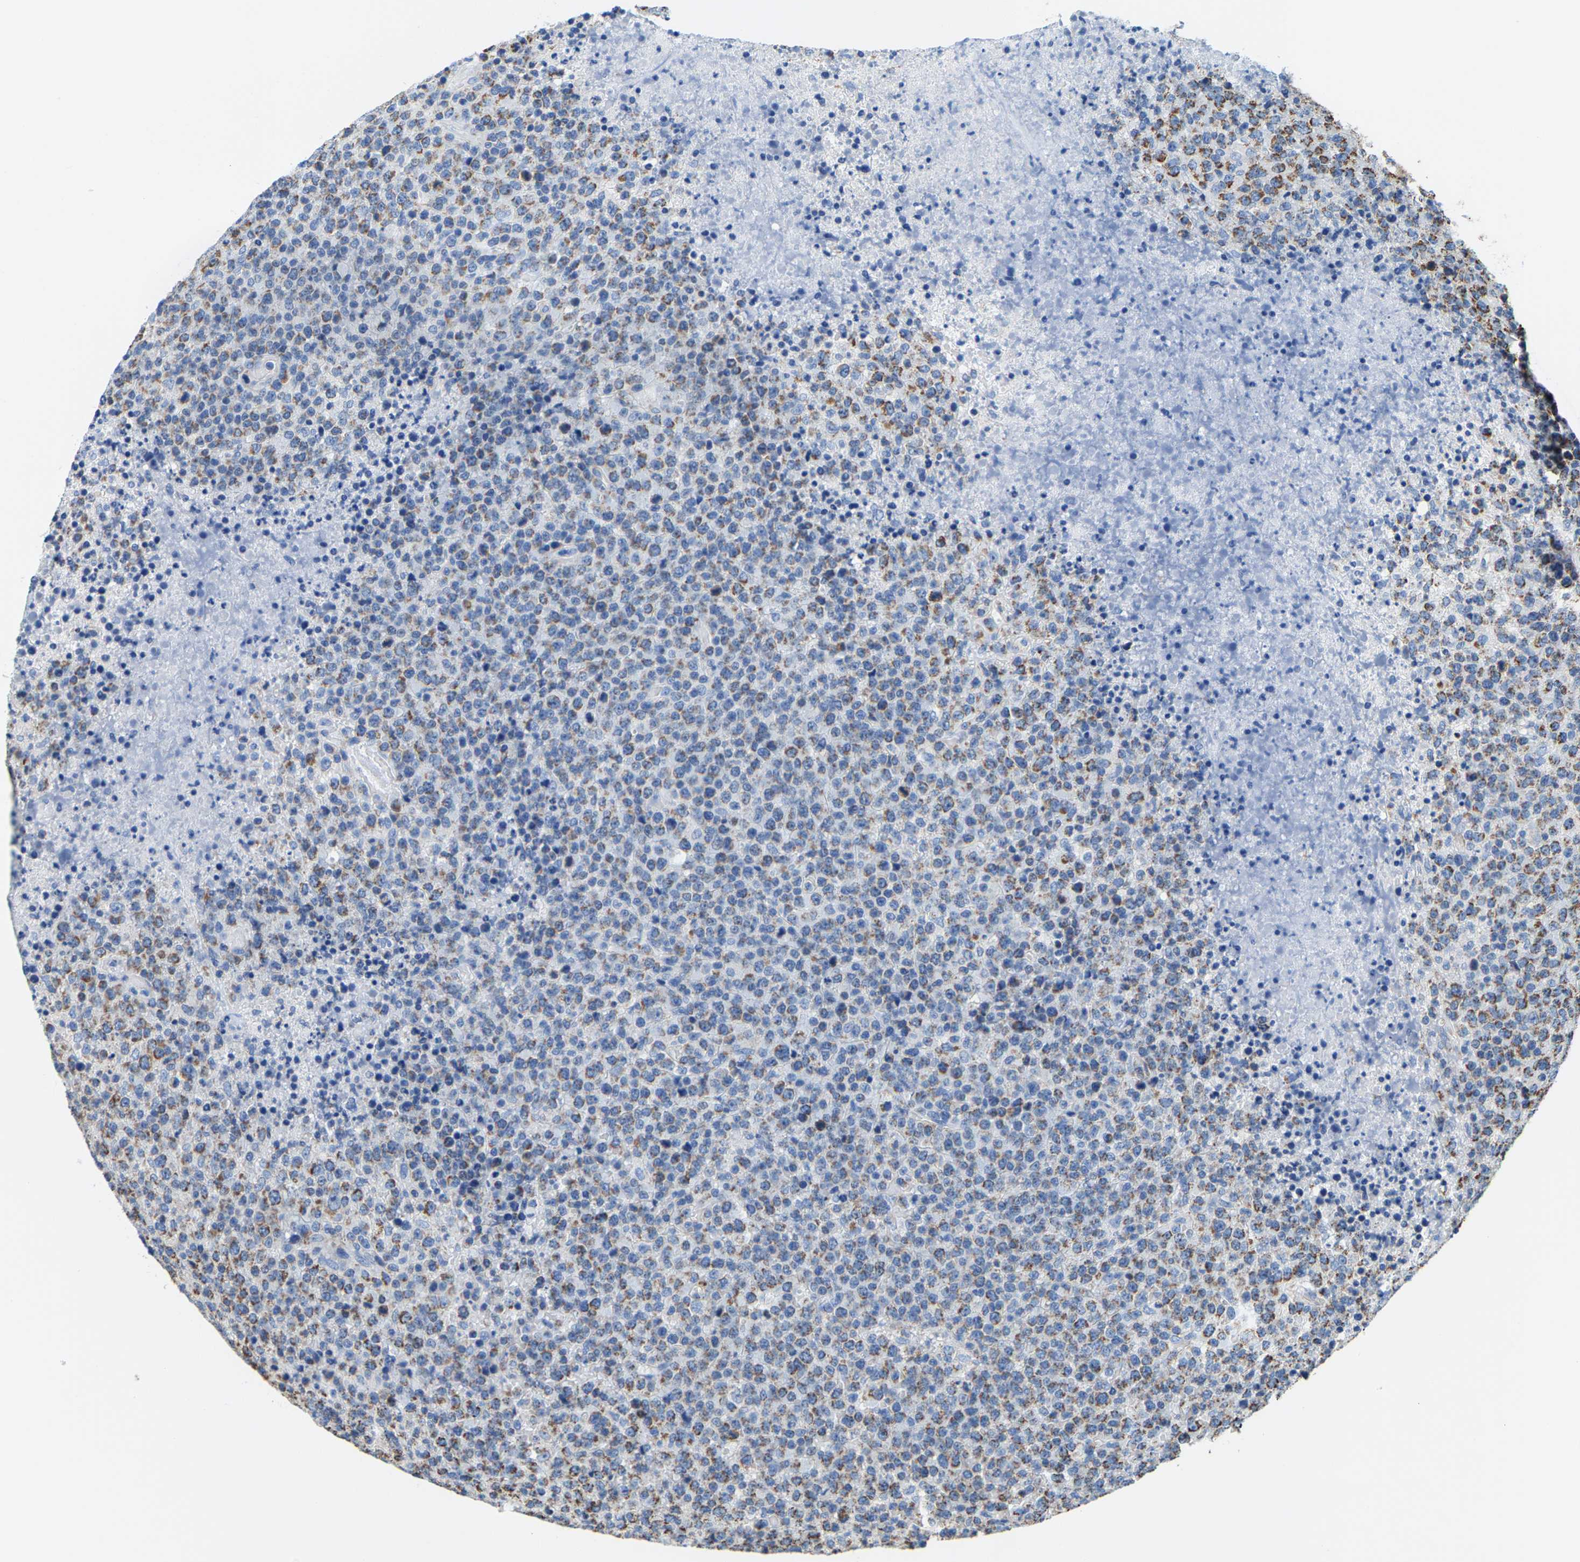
{"staining": {"intensity": "moderate", "quantity": "<25%", "location": "cytoplasmic/membranous"}, "tissue": "lymphoma", "cell_type": "Tumor cells", "image_type": "cancer", "snomed": [{"axis": "morphology", "description": "Malignant lymphoma, non-Hodgkin's type, High grade"}, {"axis": "topography", "description": "Lymph node"}], "caption": "Lymphoma stained with a protein marker shows moderate staining in tumor cells.", "gene": "SHMT2", "patient": {"sex": "male", "age": 13}}